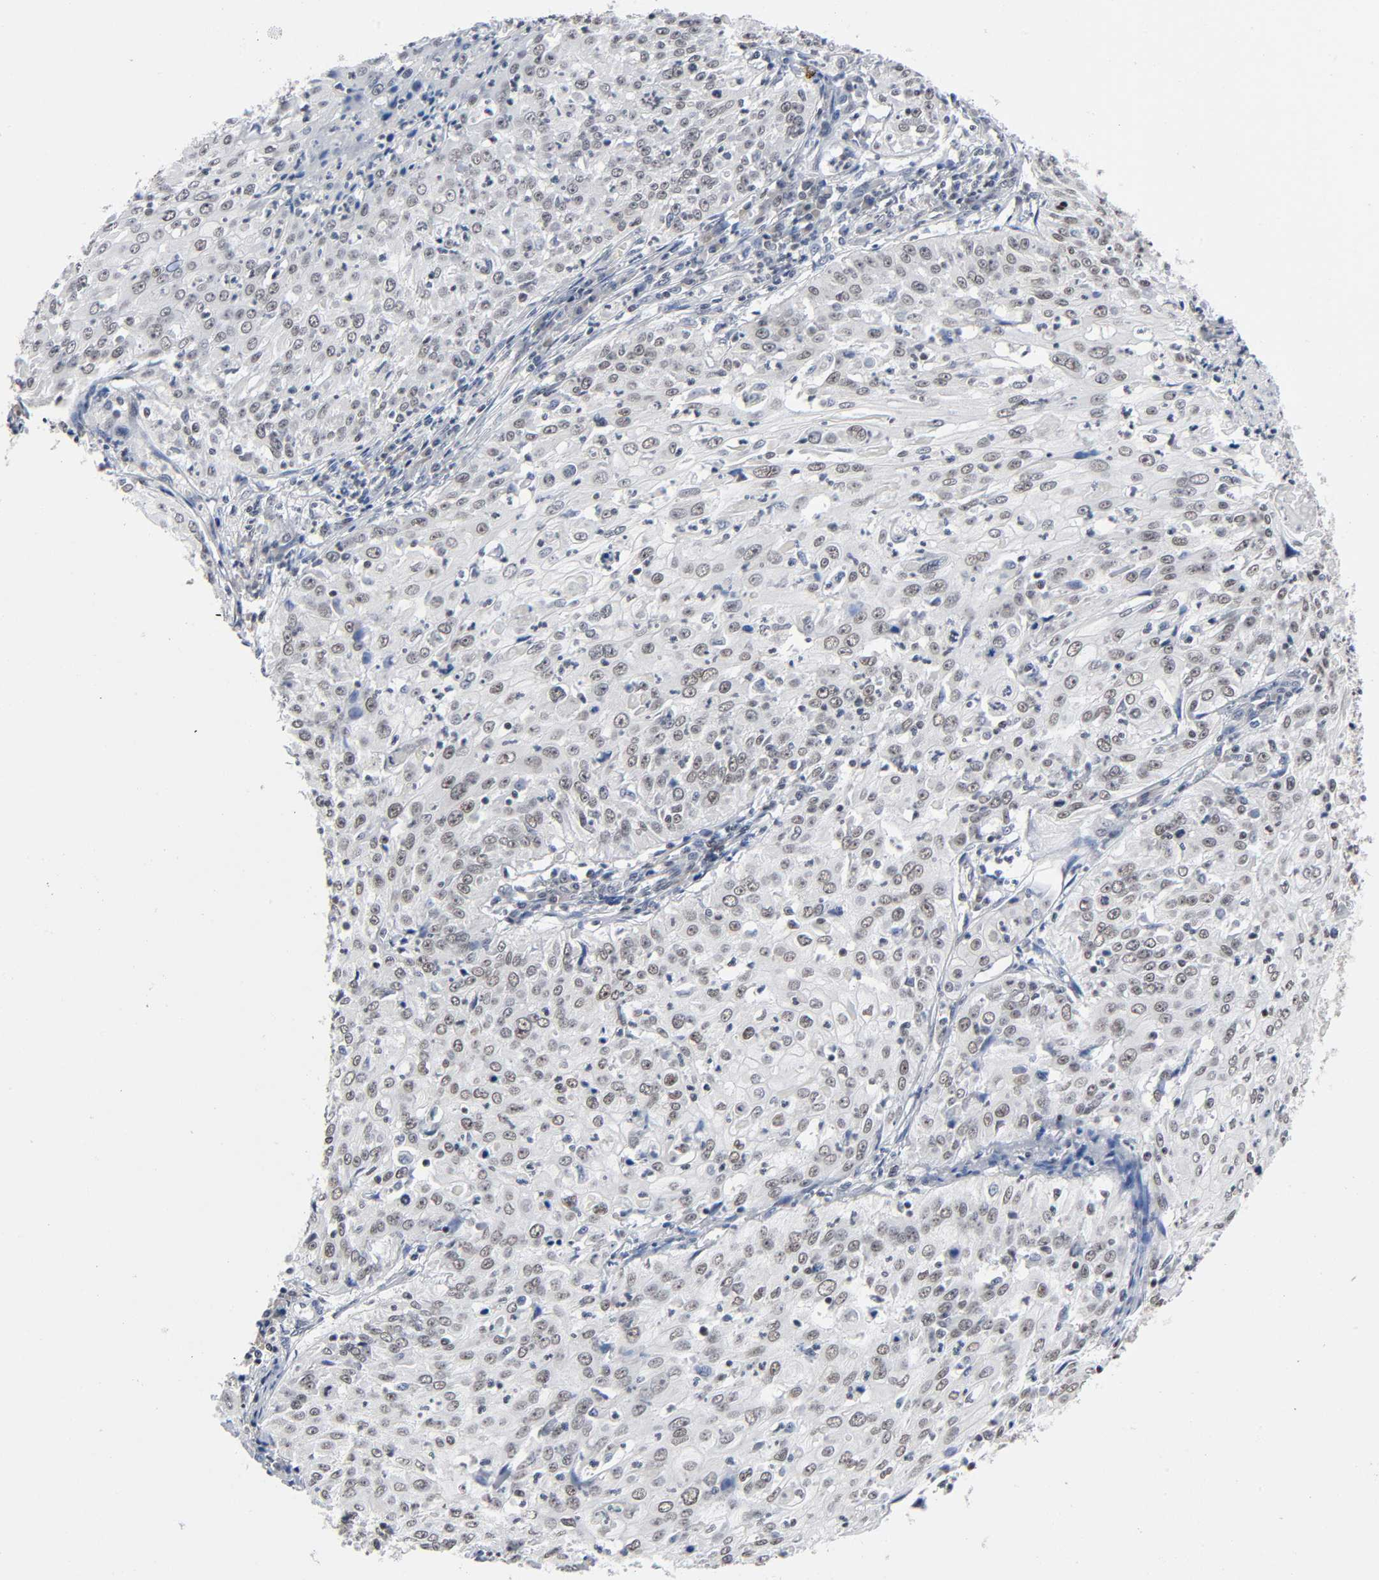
{"staining": {"intensity": "weak", "quantity": "25%-75%", "location": "nuclear"}, "tissue": "cervical cancer", "cell_type": "Tumor cells", "image_type": "cancer", "snomed": [{"axis": "morphology", "description": "Squamous cell carcinoma, NOS"}, {"axis": "topography", "description": "Cervix"}], "caption": "IHC of cervical squamous cell carcinoma demonstrates low levels of weak nuclear expression in about 25%-75% of tumor cells.", "gene": "ZNF384", "patient": {"sex": "female", "age": 39}}